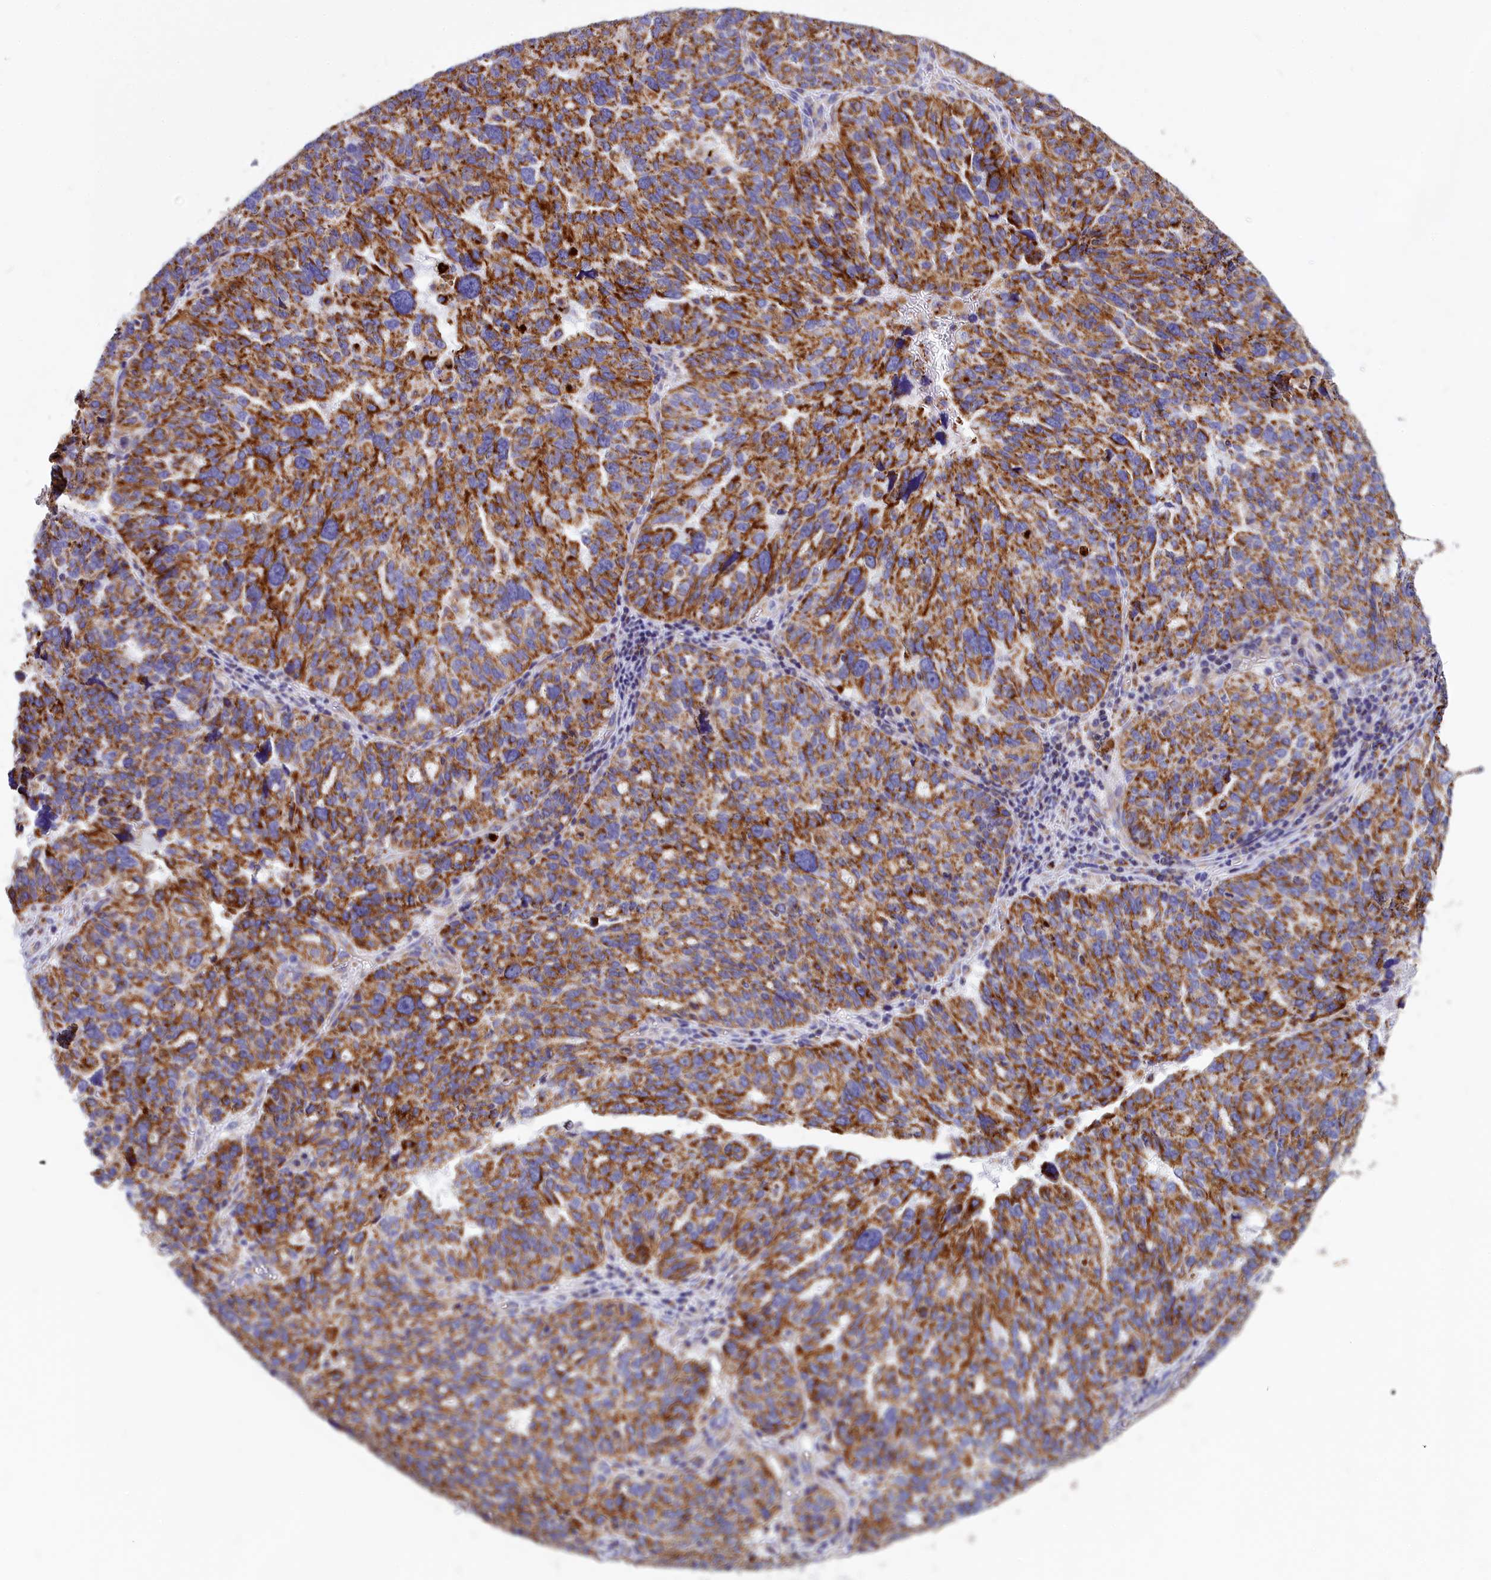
{"staining": {"intensity": "moderate", "quantity": ">75%", "location": "cytoplasmic/membranous"}, "tissue": "ovarian cancer", "cell_type": "Tumor cells", "image_type": "cancer", "snomed": [{"axis": "morphology", "description": "Cystadenocarcinoma, serous, NOS"}, {"axis": "topography", "description": "Ovary"}], "caption": "IHC of ovarian cancer (serous cystadenocarcinoma) shows medium levels of moderate cytoplasmic/membranous expression in about >75% of tumor cells. (DAB (3,3'-diaminobenzidine) = brown stain, brightfield microscopy at high magnification).", "gene": "VDAC2", "patient": {"sex": "female", "age": 59}}